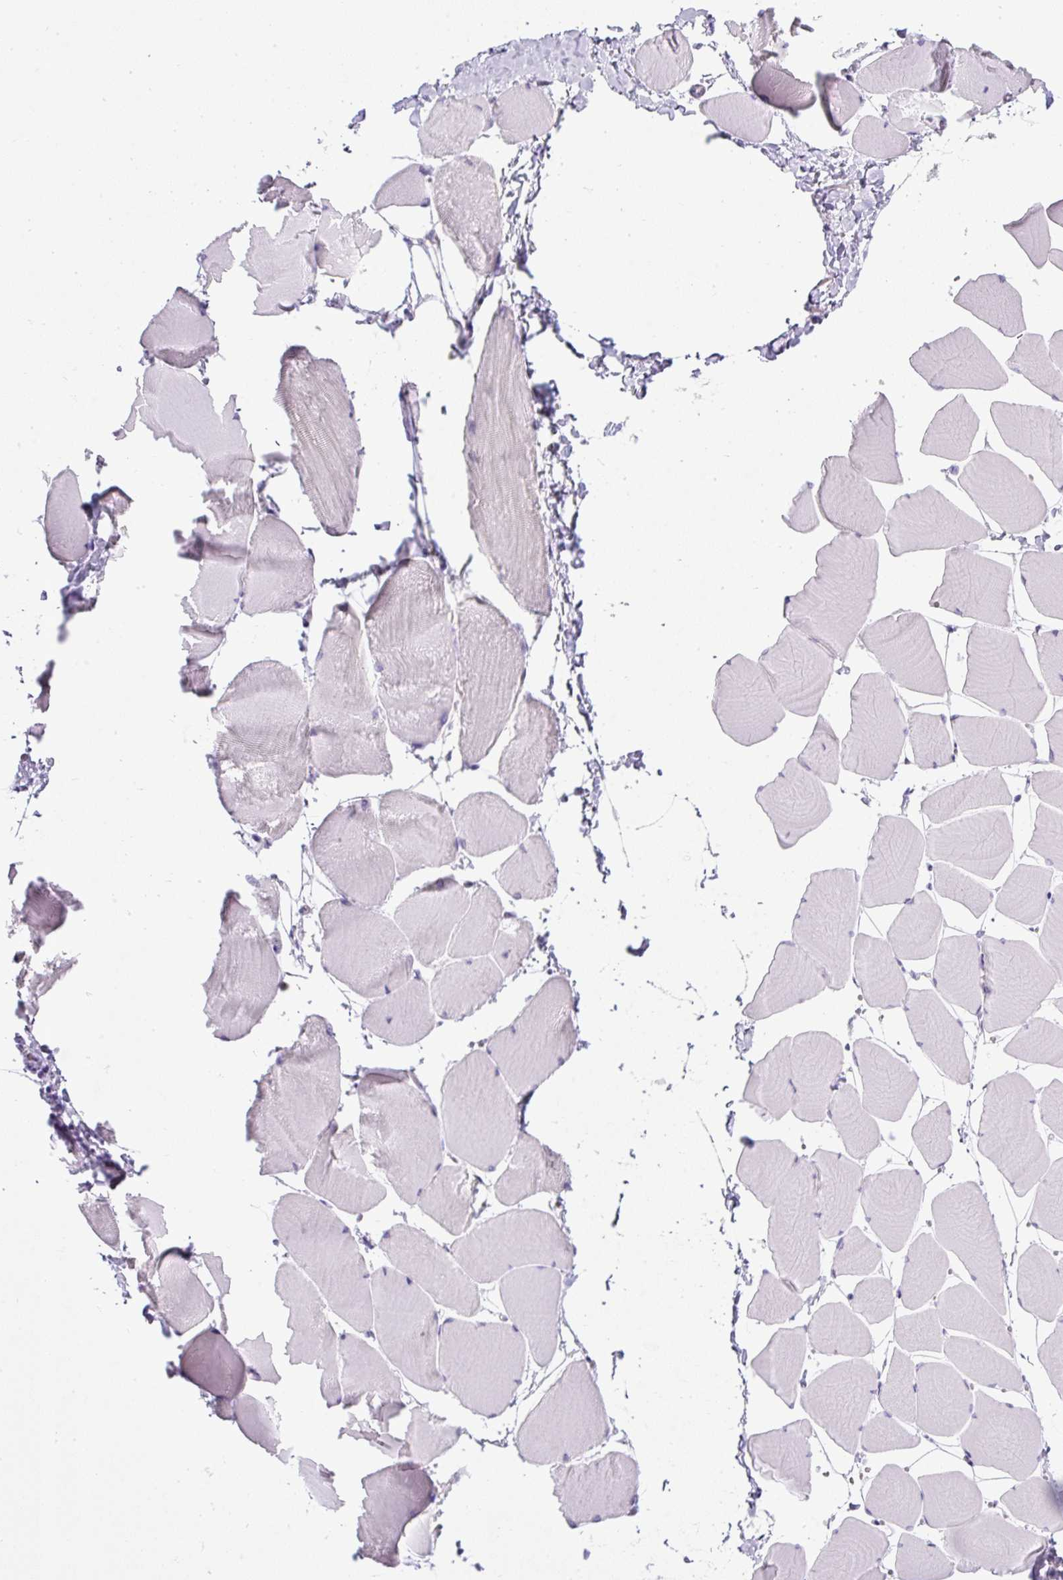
{"staining": {"intensity": "negative", "quantity": "none", "location": "none"}, "tissue": "skeletal muscle", "cell_type": "Myocytes", "image_type": "normal", "snomed": [{"axis": "morphology", "description": "Normal tissue, NOS"}, {"axis": "topography", "description": "Skeletal muscle"}], "caption": "IHC of normal human skeletal muscle displays no expression in myocytes.", "gene": "COL9A2", "patient": {"sex": "male", "age": 25}}